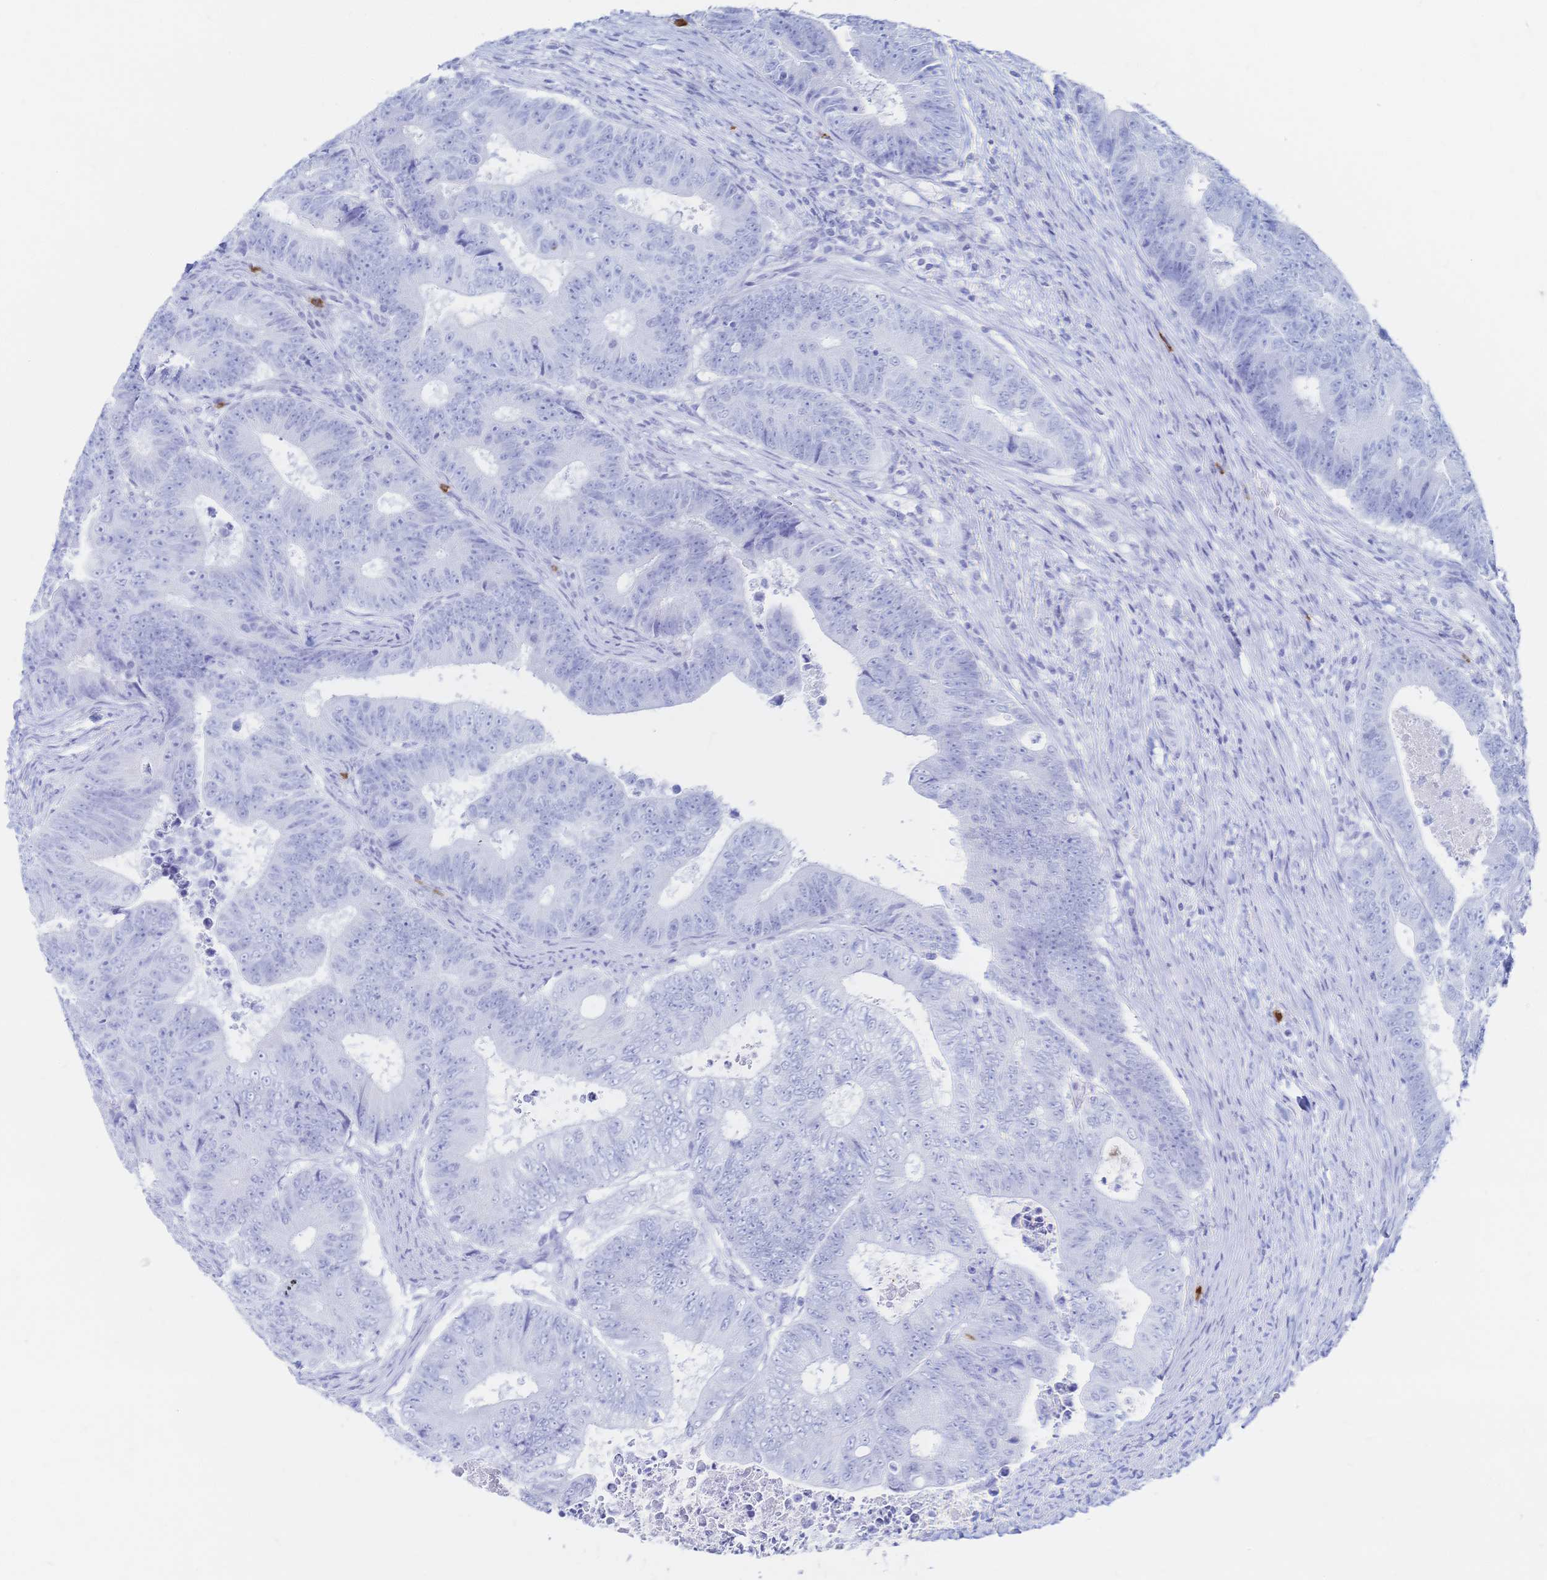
{"staining": {"intensity": "negative", "quantity": "none", "location": "none"}, "tissue": "colorectal cancer", "cell_type": "Tumor cells", "image_type": "cancer", "snomed": [{"axis": "morphology", "description": "Adenocarcinoma, NOS"}, {"axis": "topography", "description": "Colon"}], "caption": "DAB (3,3'-diaminobenzidine) immunohistochemical staining of human colorectal adenocarcinoma reveals no significant positivity in tumor cells. (IHC, brightfield microscopy, high magnification).", "gene": "IL2RB", "patient": {"sex": "female", "age": 48}}